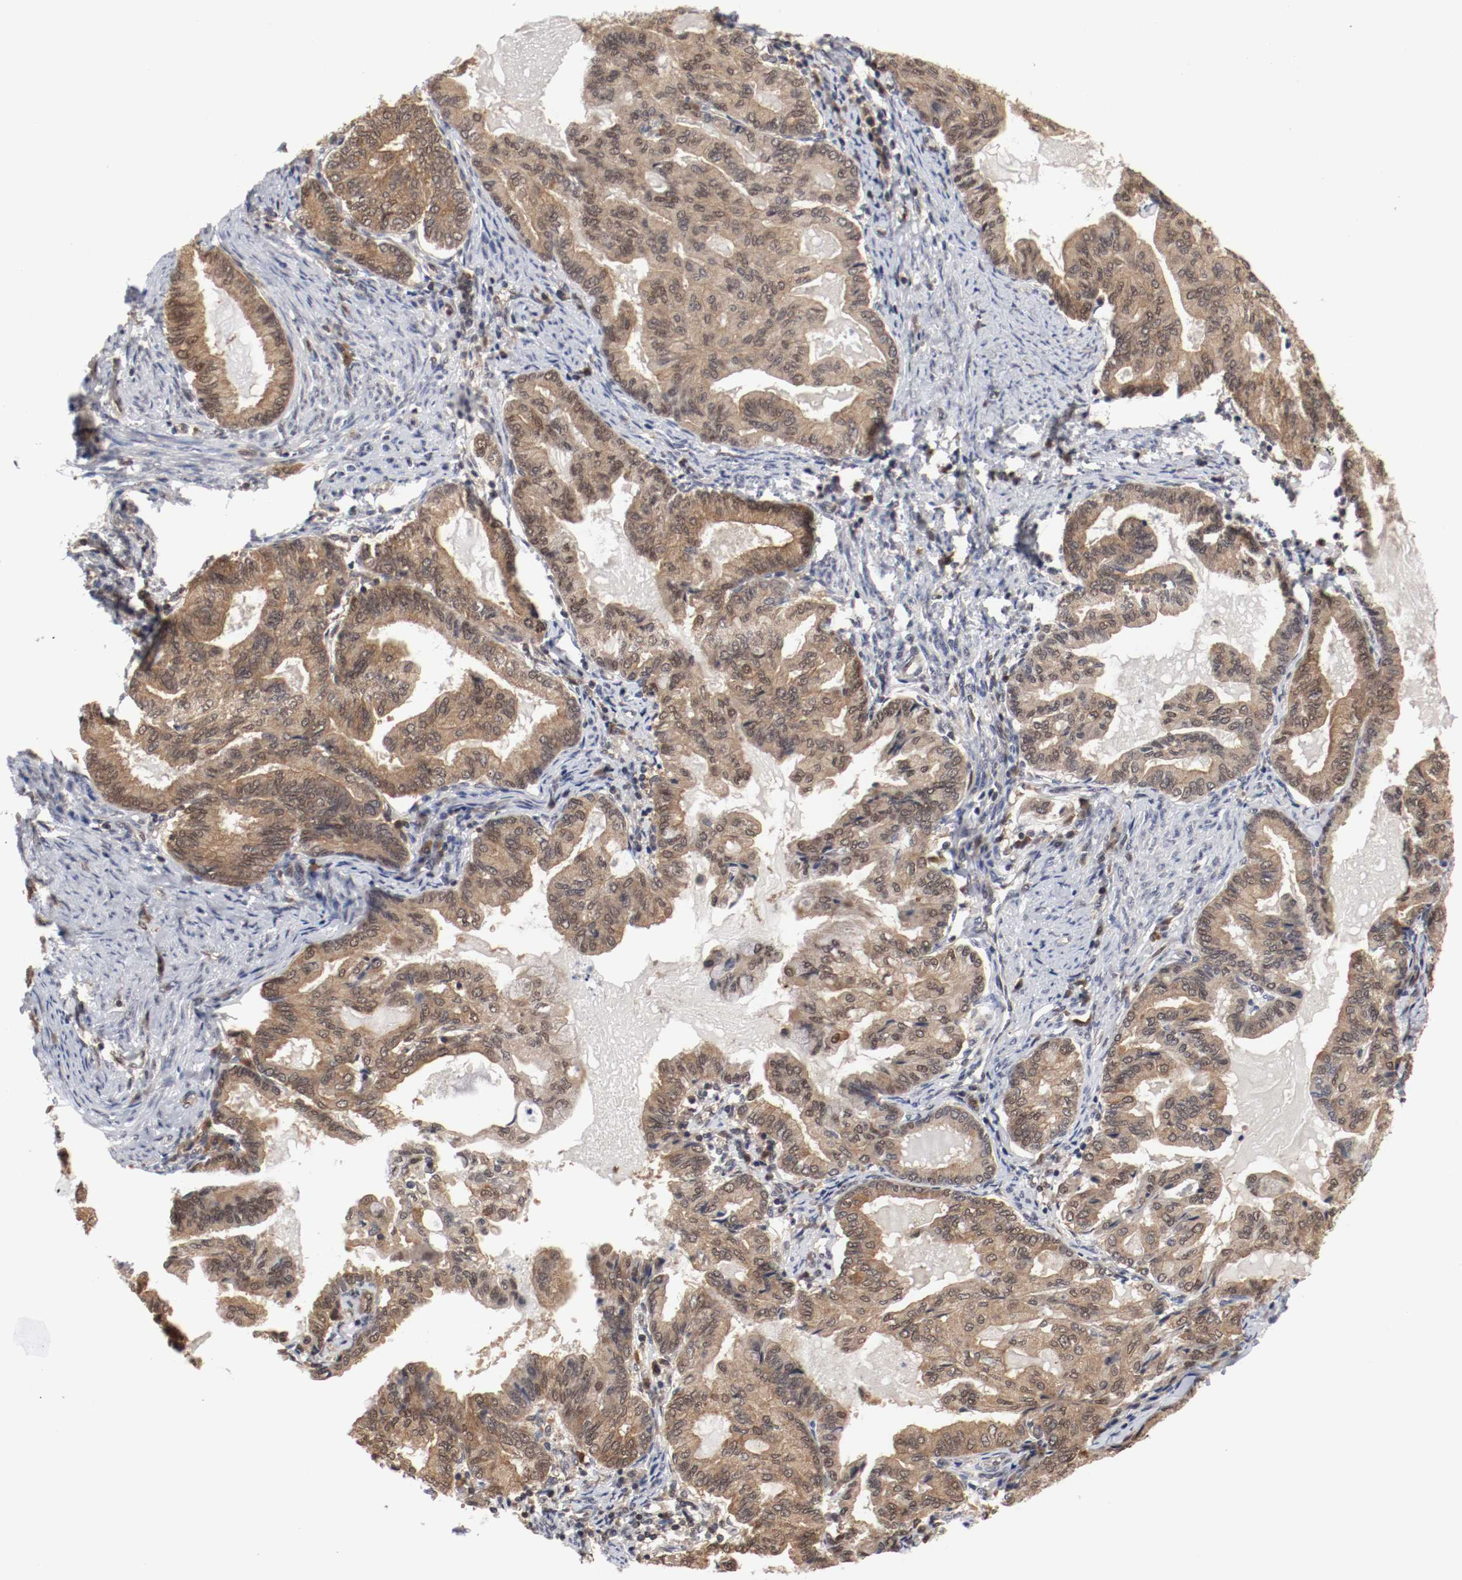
{"staining": {"intensity": "moderate", "quantity": ">75%", "location": "cytoplasmic/membranous,nuclear"}, "tissue": "endometrial cancer", "cell_type": "Tumor cells", "image_type": "cancer", "snomed": [{"axis": "morphology", "description": "Adenocarcinoma, NOS"}, {"axis": "topography", "description": "Endometrium"}], "caption": "Adenocarcinoma (endometrial) tissue shows moderate cytoplasmic/membranous and nuclear expression in about >75% of tumor cells", "gene": "AFG3L2", "patient": {"sex": "female", "age": 86}}